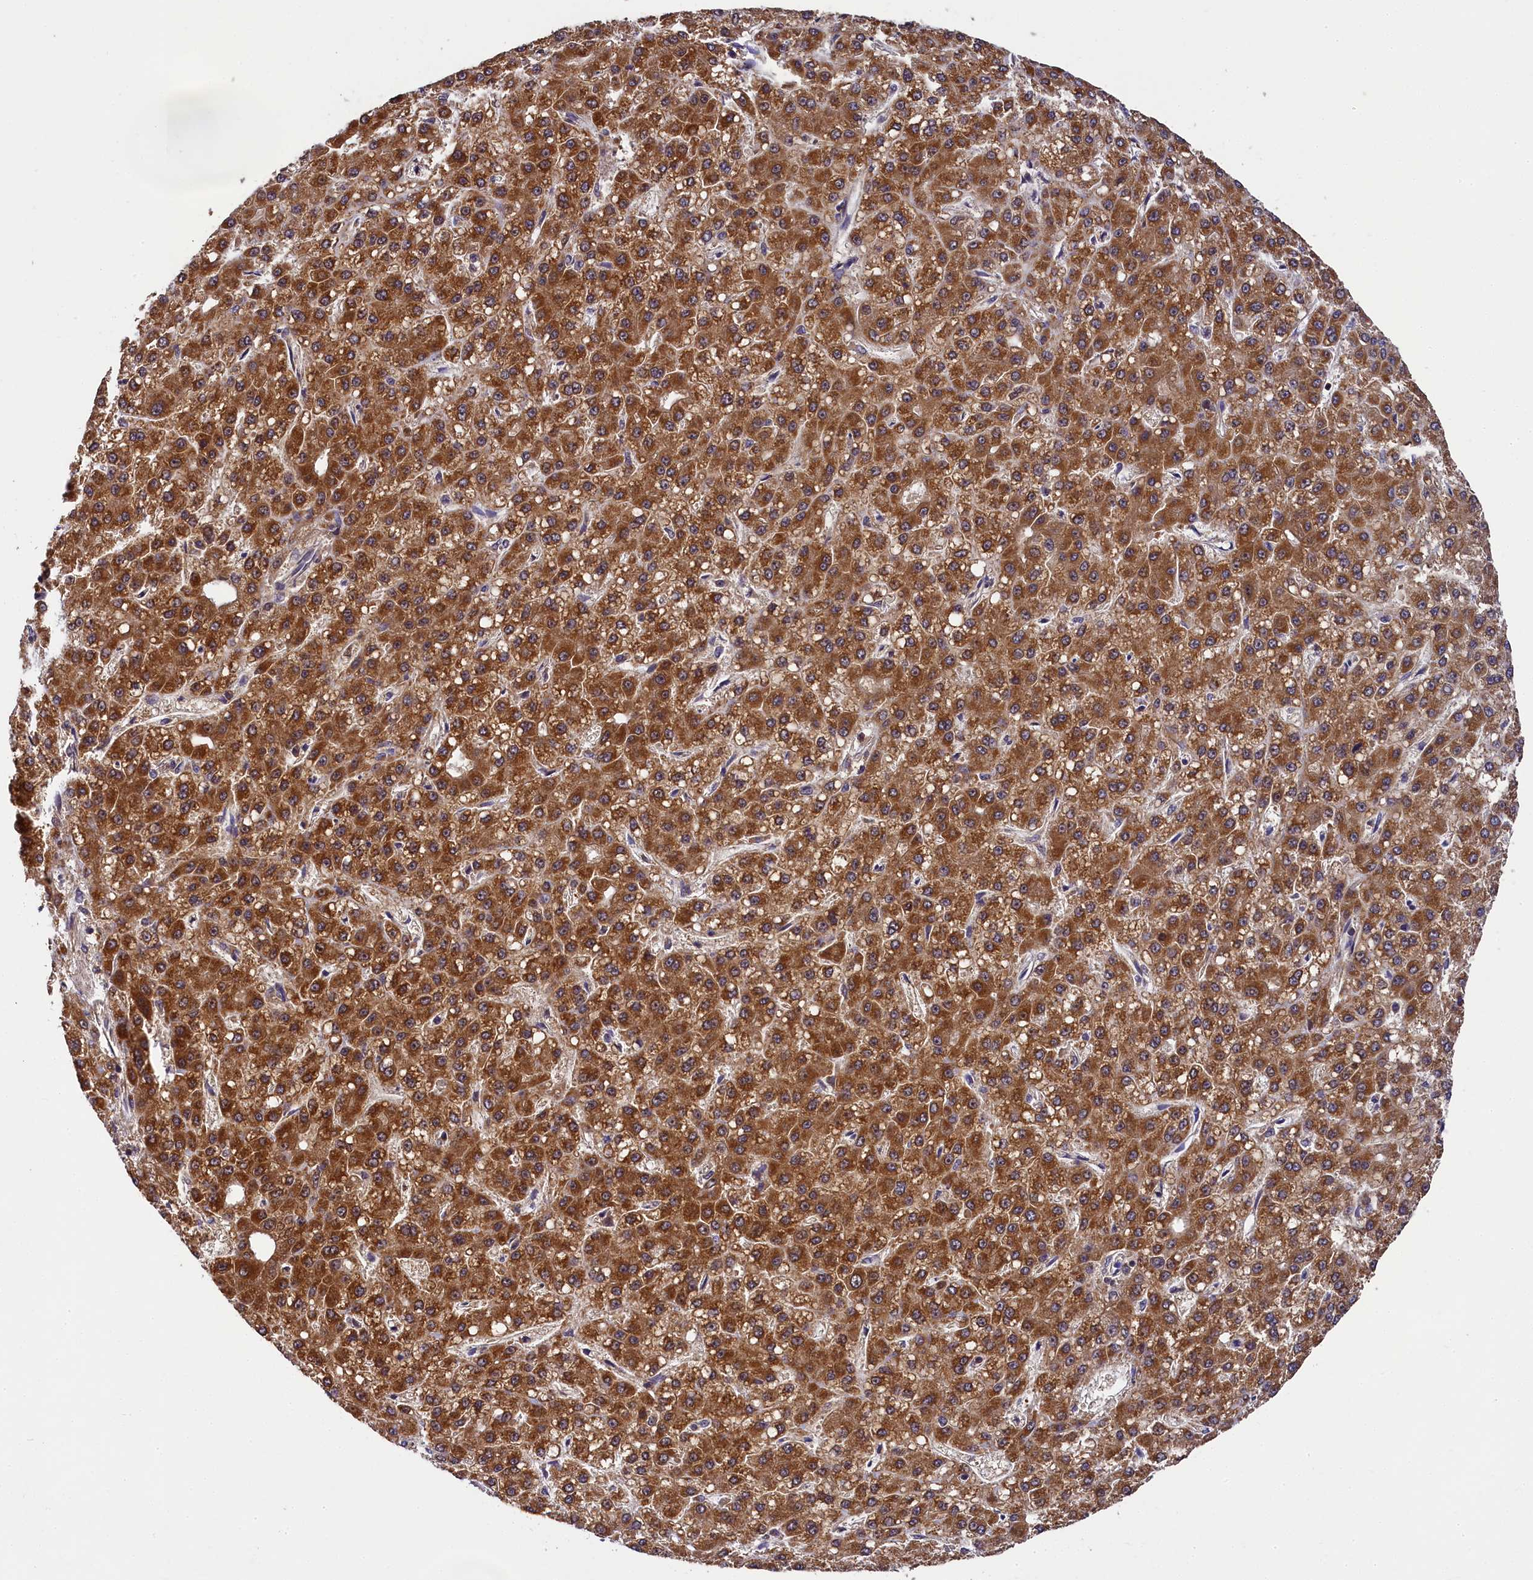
{"staining": {"intensity": "strong", "quantity": ">75%", "location": "cytoplasmic/membranous"}, "tissue": "liver cancer", "cell_type": "Tumor cells", "image_type": "cancer", "snomed": [{"axis": "morphology", "description": "Carcinoma, Hepatocellular, NOS"}, {"axis": "topography", "description": "Liver"}], "caption": "Liver cancer was stained to show a protein in brown. There is high levels of strong cytoplasmic/membranous expression in approximately >75% of tumor cells.", "gene": "EIF6", "patient": {"sex": "male", "age": 67}}